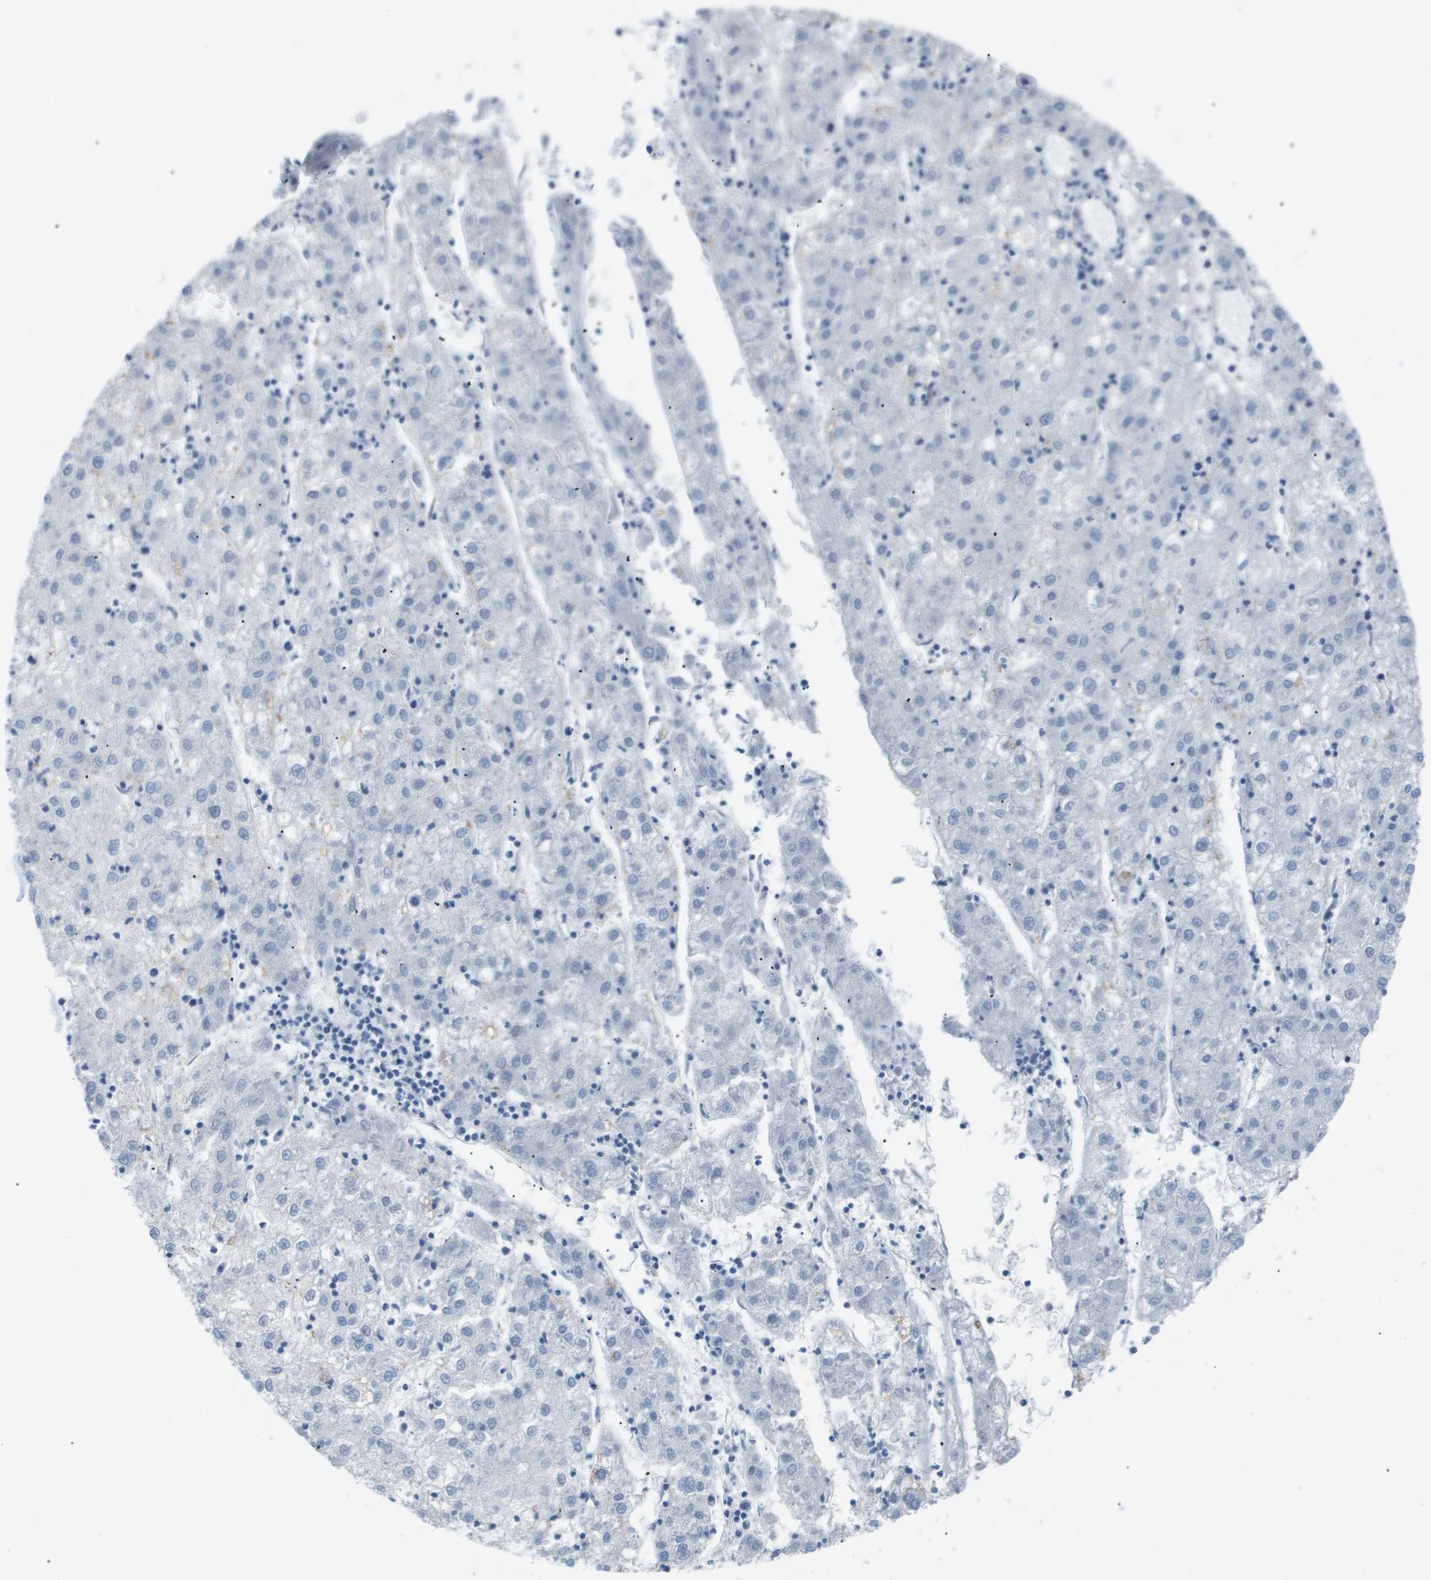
{"staining": {"intensity": "negative", "quantity": "none", "location": "none"}, "tissue": "liver cancer", "cell_type": "Tumor cells", "image_type": "cancer", "snomed": [{"axis": "morphology", "description": "Carcinoma, Hepatocellular, NOS"}, {"axis": "topography", "description": "Liver"}], "caption": "Tumor cells show no significant protein positivity in liver cancer (hepatocellular carcinoma).", "gene": "OTUD5", "patient": {"sex": "male", "age": 72}}